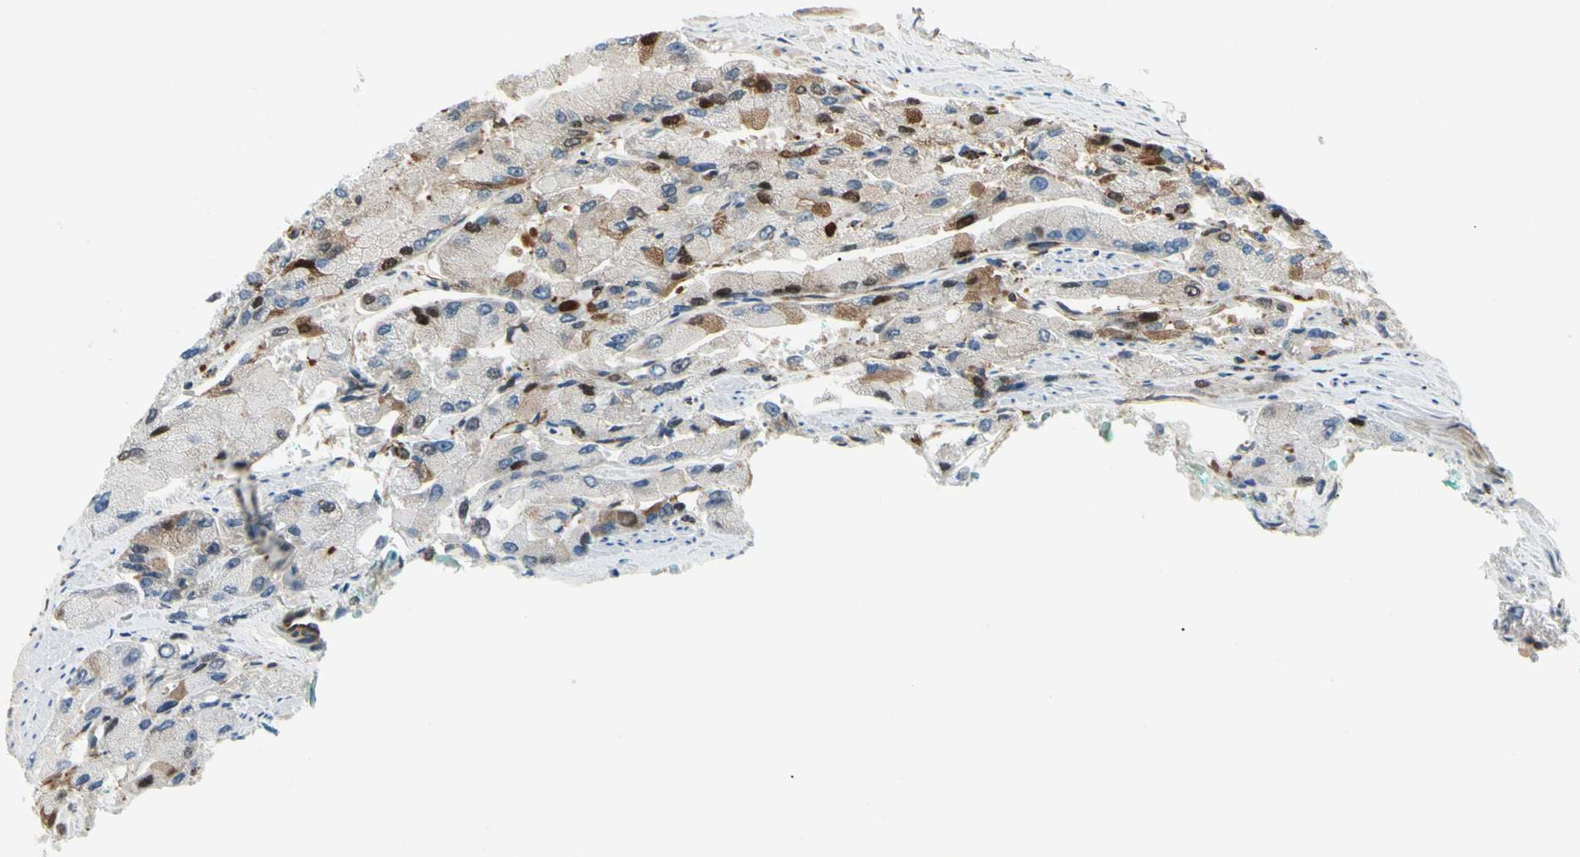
{"staining": {"intensity": "moderate", "quantity": "<25%", "location": "cytoplasmic/membranous"}, "tissue": "prostate cancer", "cell_type": "Tumor cells", "image_type": "cancer", "snomed": [{"axis": "morphology", "description": "Adenocarcinoma, High grade"}, {"axis": "topography", "description": "Prostate"}], "caption": "Immunohistochemistry (IHC) (DAB (3,3'-diaminobenzidine)) staining of human adenocarcinoma (high-grade) (prostate) shows moderate cytoplasmic/membranous protein positivity in approximately <25% of tumor cells.", "gene": "FTH1", "patient": {"sex": "male", "age": 58}}